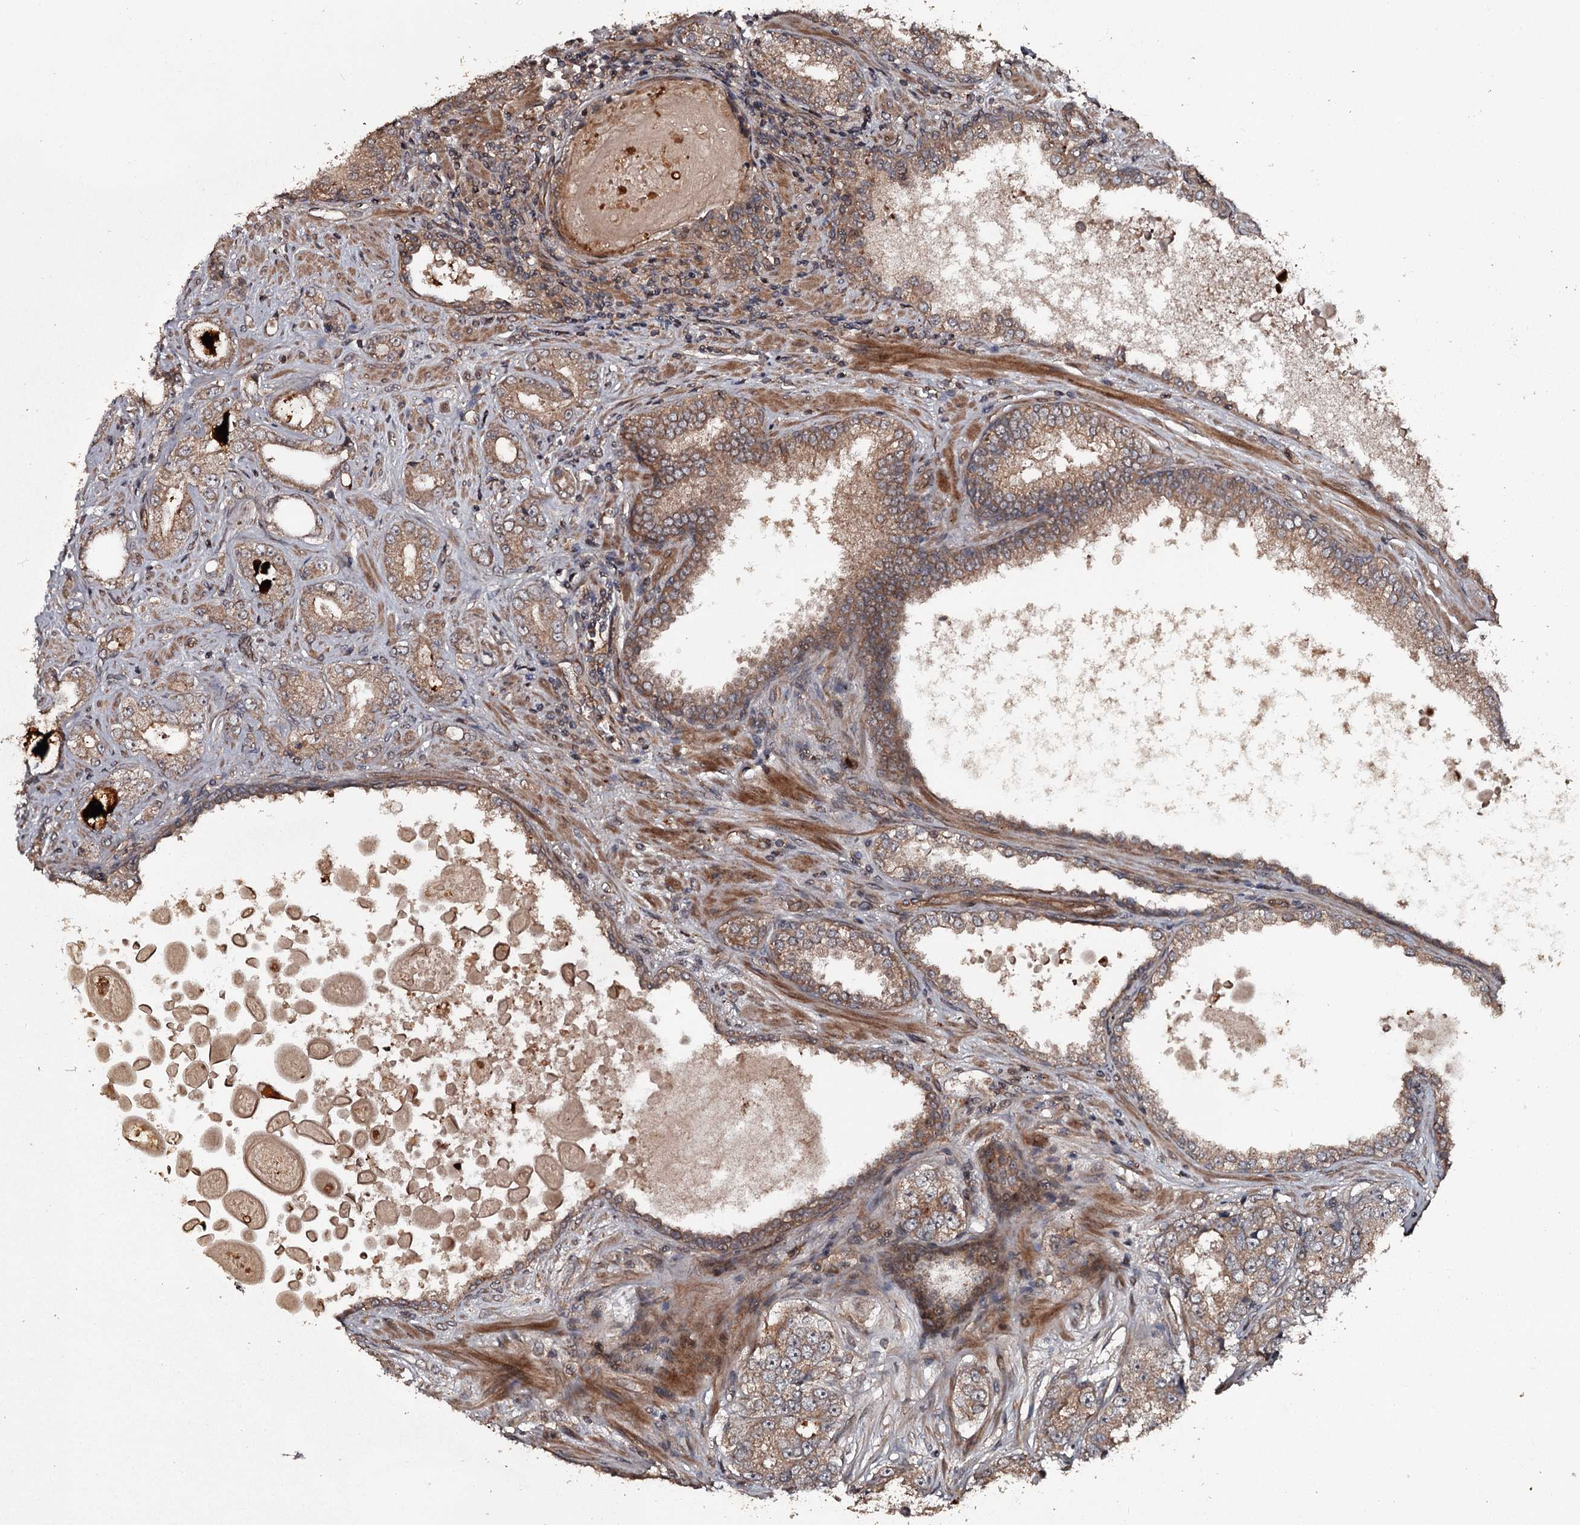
{"staining": {"intensity": "moderate", "quantity": ">75%", "location": "cytoplasmic/membranous"}, "tissue": "prostate cancer", "cell_type": "Tumor cells", "image_type": "cancer", "snomed": [{"axis": "morphology", "description": "Normal tissue, NOS"}, {"axis": "morphology", "description": "Adenocarcinoma, High grade"}, {"axis": "topography", "description": "Prostate"}], "caption": "Immunohistochemistry photomicrograph of neoplastic tissue: prostate cancer stained using IHC demonstrates medium levels of moderate protein expression localized specifically in the cytoplasmic/membranous of tumor cells, appearing as a cytoplasmic/membranous brown color.", "gene": "RAB21", "patient": {"sex": "male", "age": 83}}